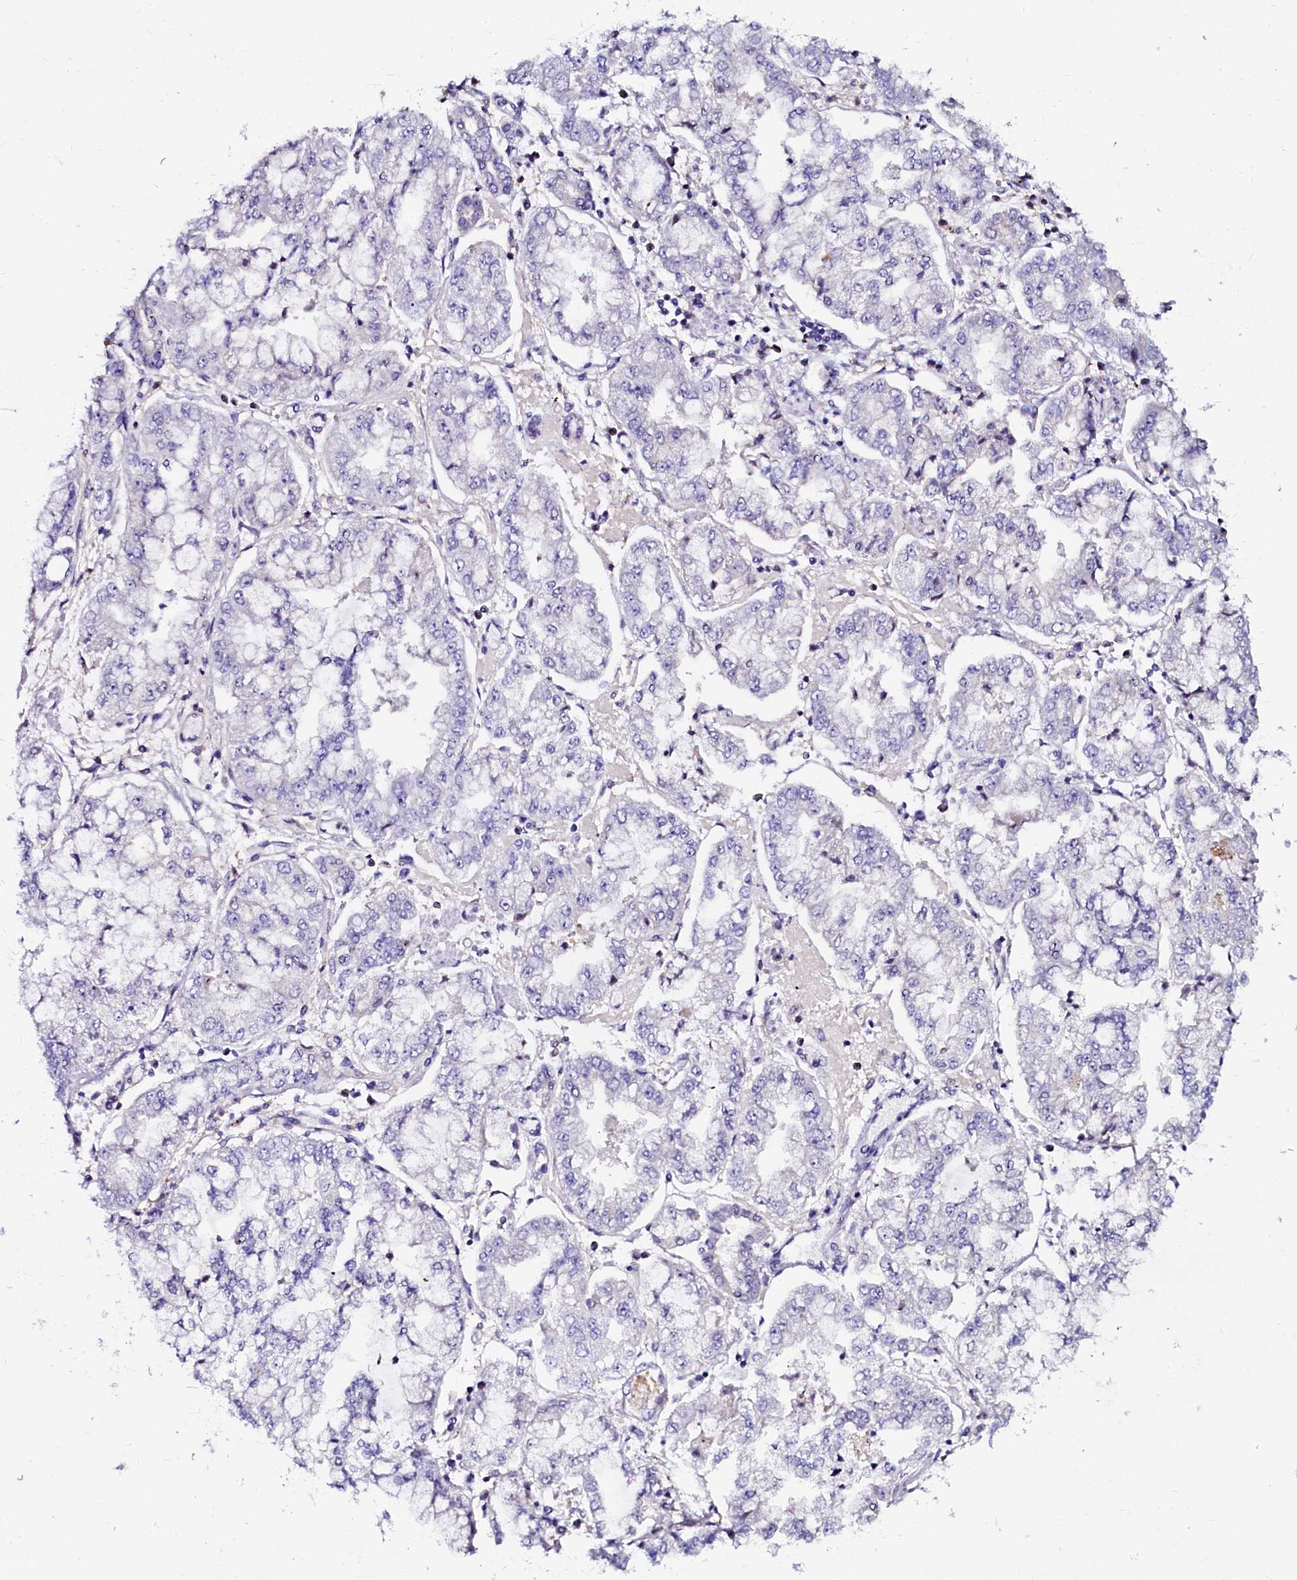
{"staining": {"intensity": "negative", "quantity": "none", "location": "none"}, "tissue": "stomach cancer", "cell_type": "Tumor cells", "image_type": "cancer", "snomed": [{"axis": "morphology", "description": "Adenocarcinoma, NOS"}, {"axis": "topography", "description": "Stomach"}], "caption": "An image of human stomach adenocarcinoma is negative for staining in tumor cells. (DAB immunohistochemistry visualized using brightfield microscopy, high magnification).", "gene": "OTOL1", "patient": {"sex": "male", "age": 76}}